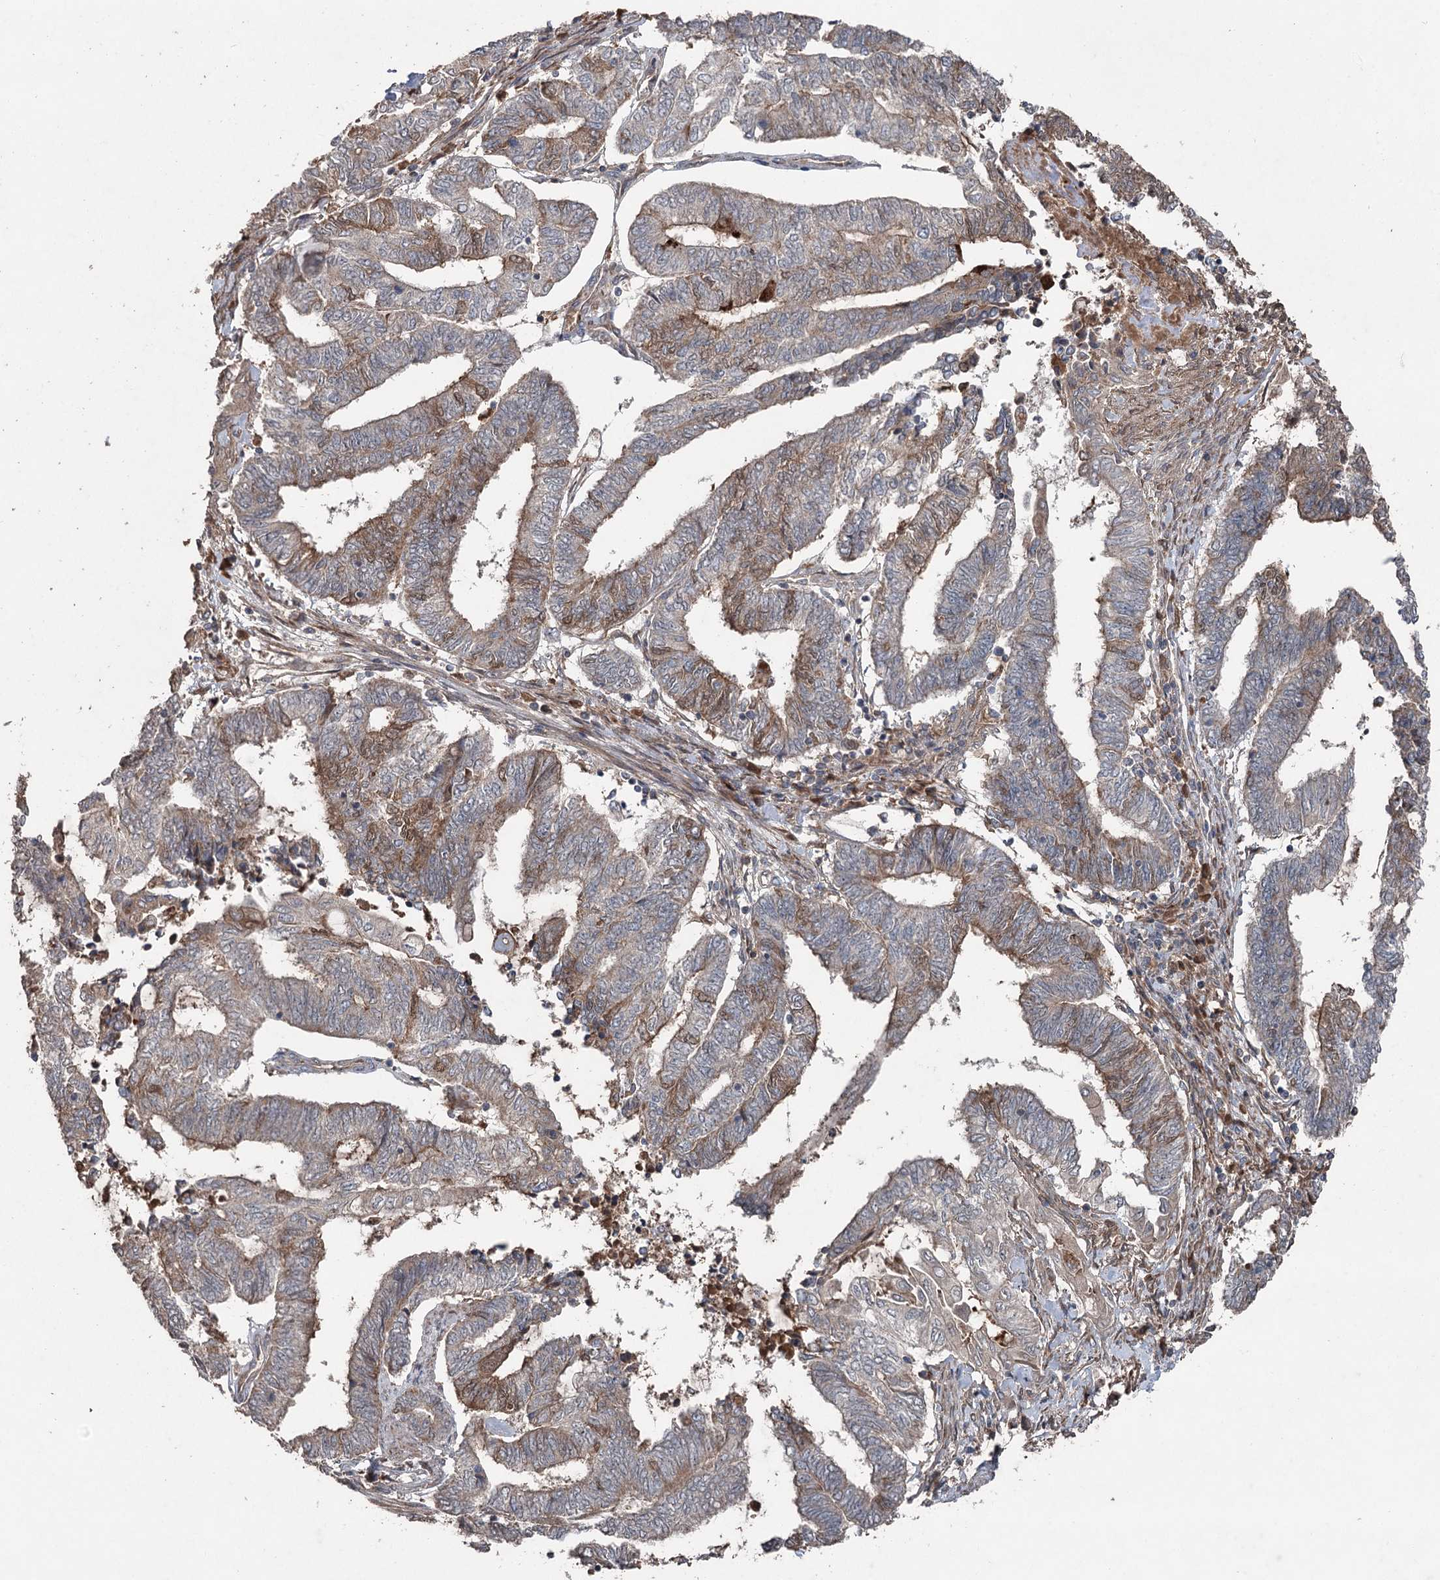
{"staining": {"intensity": "moderate", "quantity": "25%-75%", "location": "cytoplasmic/membranous"}, "tissue": "endometrial cancer", "cell_type": "Tumor cells", "image_type": "cancer", "snomed": [{"axis": "morphology", "description": "Adenocarcinoma, NOS"}, {"axis": "topography", "description": "Uterus"}, {"axis": "topography", "description": "Endometrium"}], "caption": "There is medium levels of moderate cytoplasmic/membranous expression in tumor cells of endometrial cancer, as demonstrated by immunohistochemical staining (brown color).", "gene": "MAPK8IP2", "patient": {"sex": "female", "age": 70}}